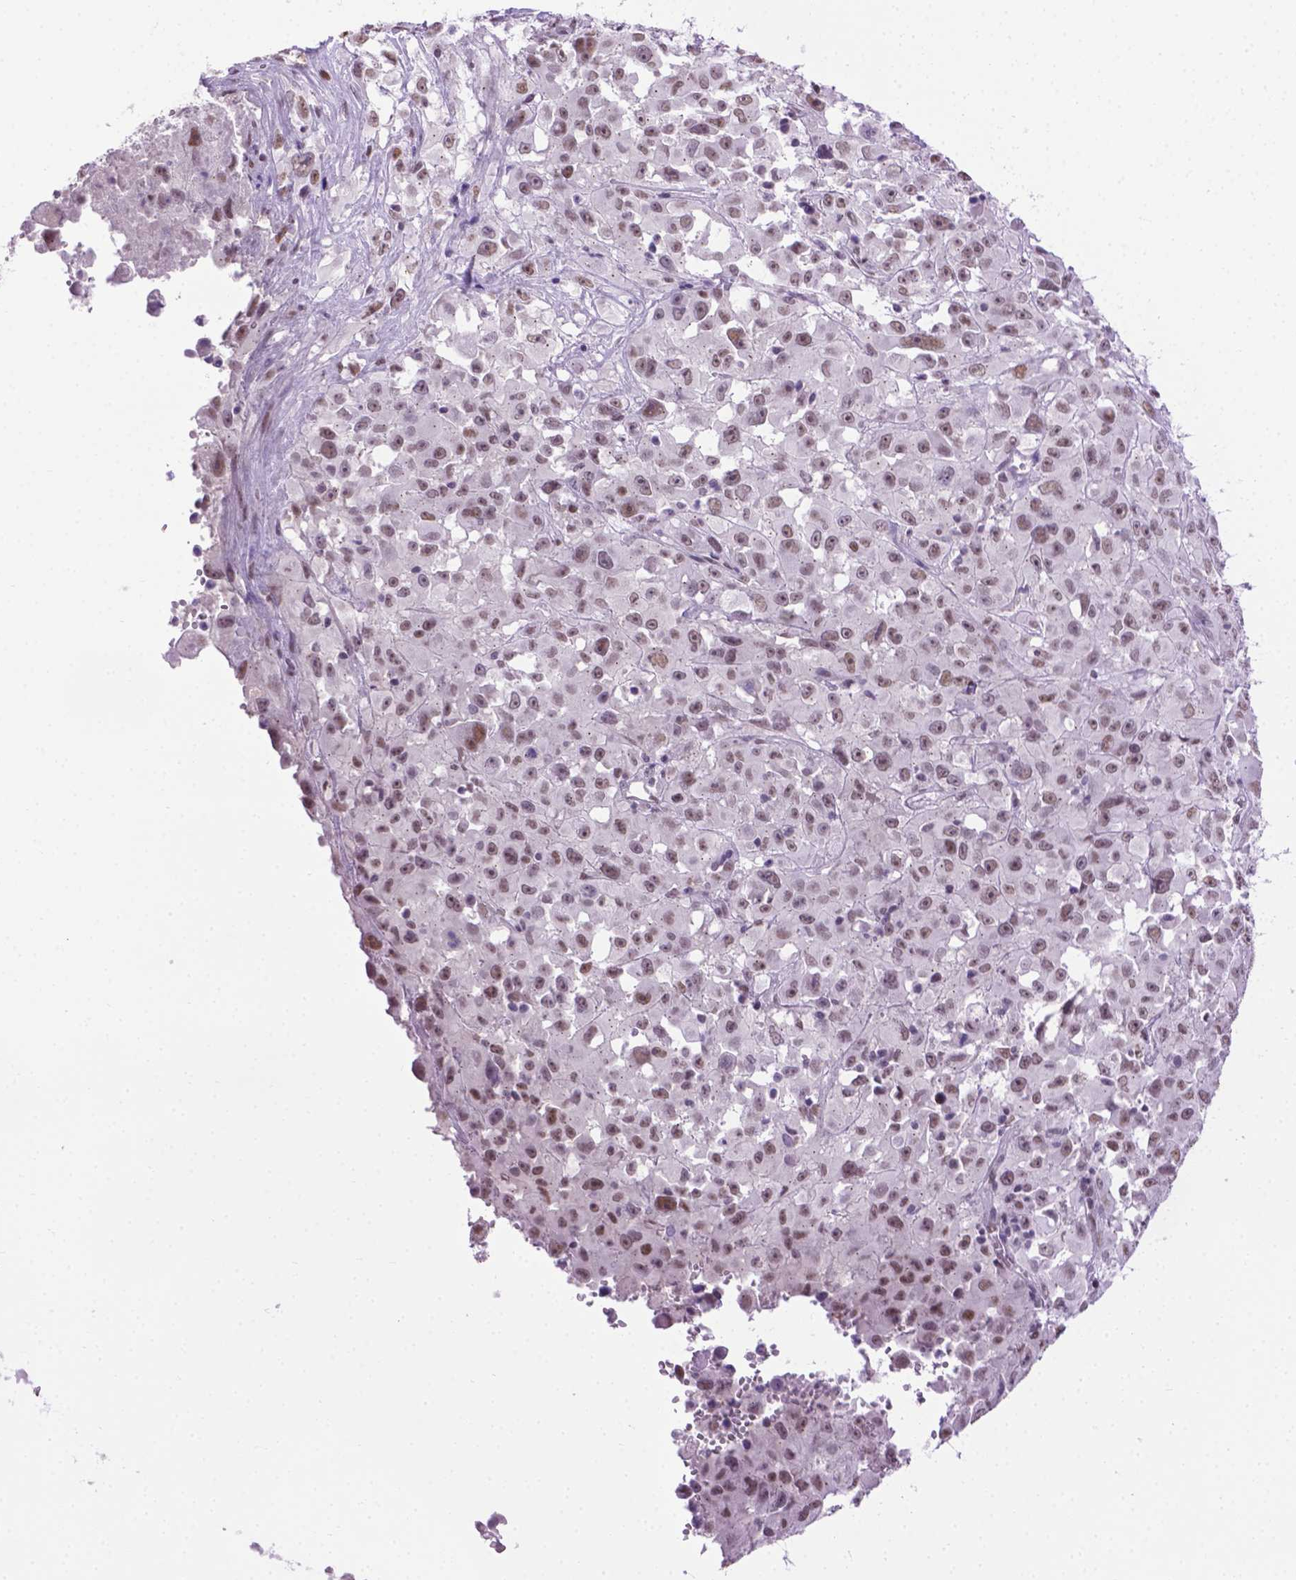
{"staining": {"intensity": "weak", "quantity": "25%-75%", "location": "nuclear"}, "tissue": "melanoma", "cell_type": "Tumor cells", "image_type": "cancer", "snomed": [{"axis": "morphology", "description": "Malignant melanoma, Metastatic site"}, {"axis": "topography", "description": "Soft tissue"}], "caption": "Tumor cells reveal weak nuclear positivity in approximately 25%-75% of cells in malignant melanoma (metastatic site).", "gene": "ABI2", "patient": {"sex": "male", "age": 50}}